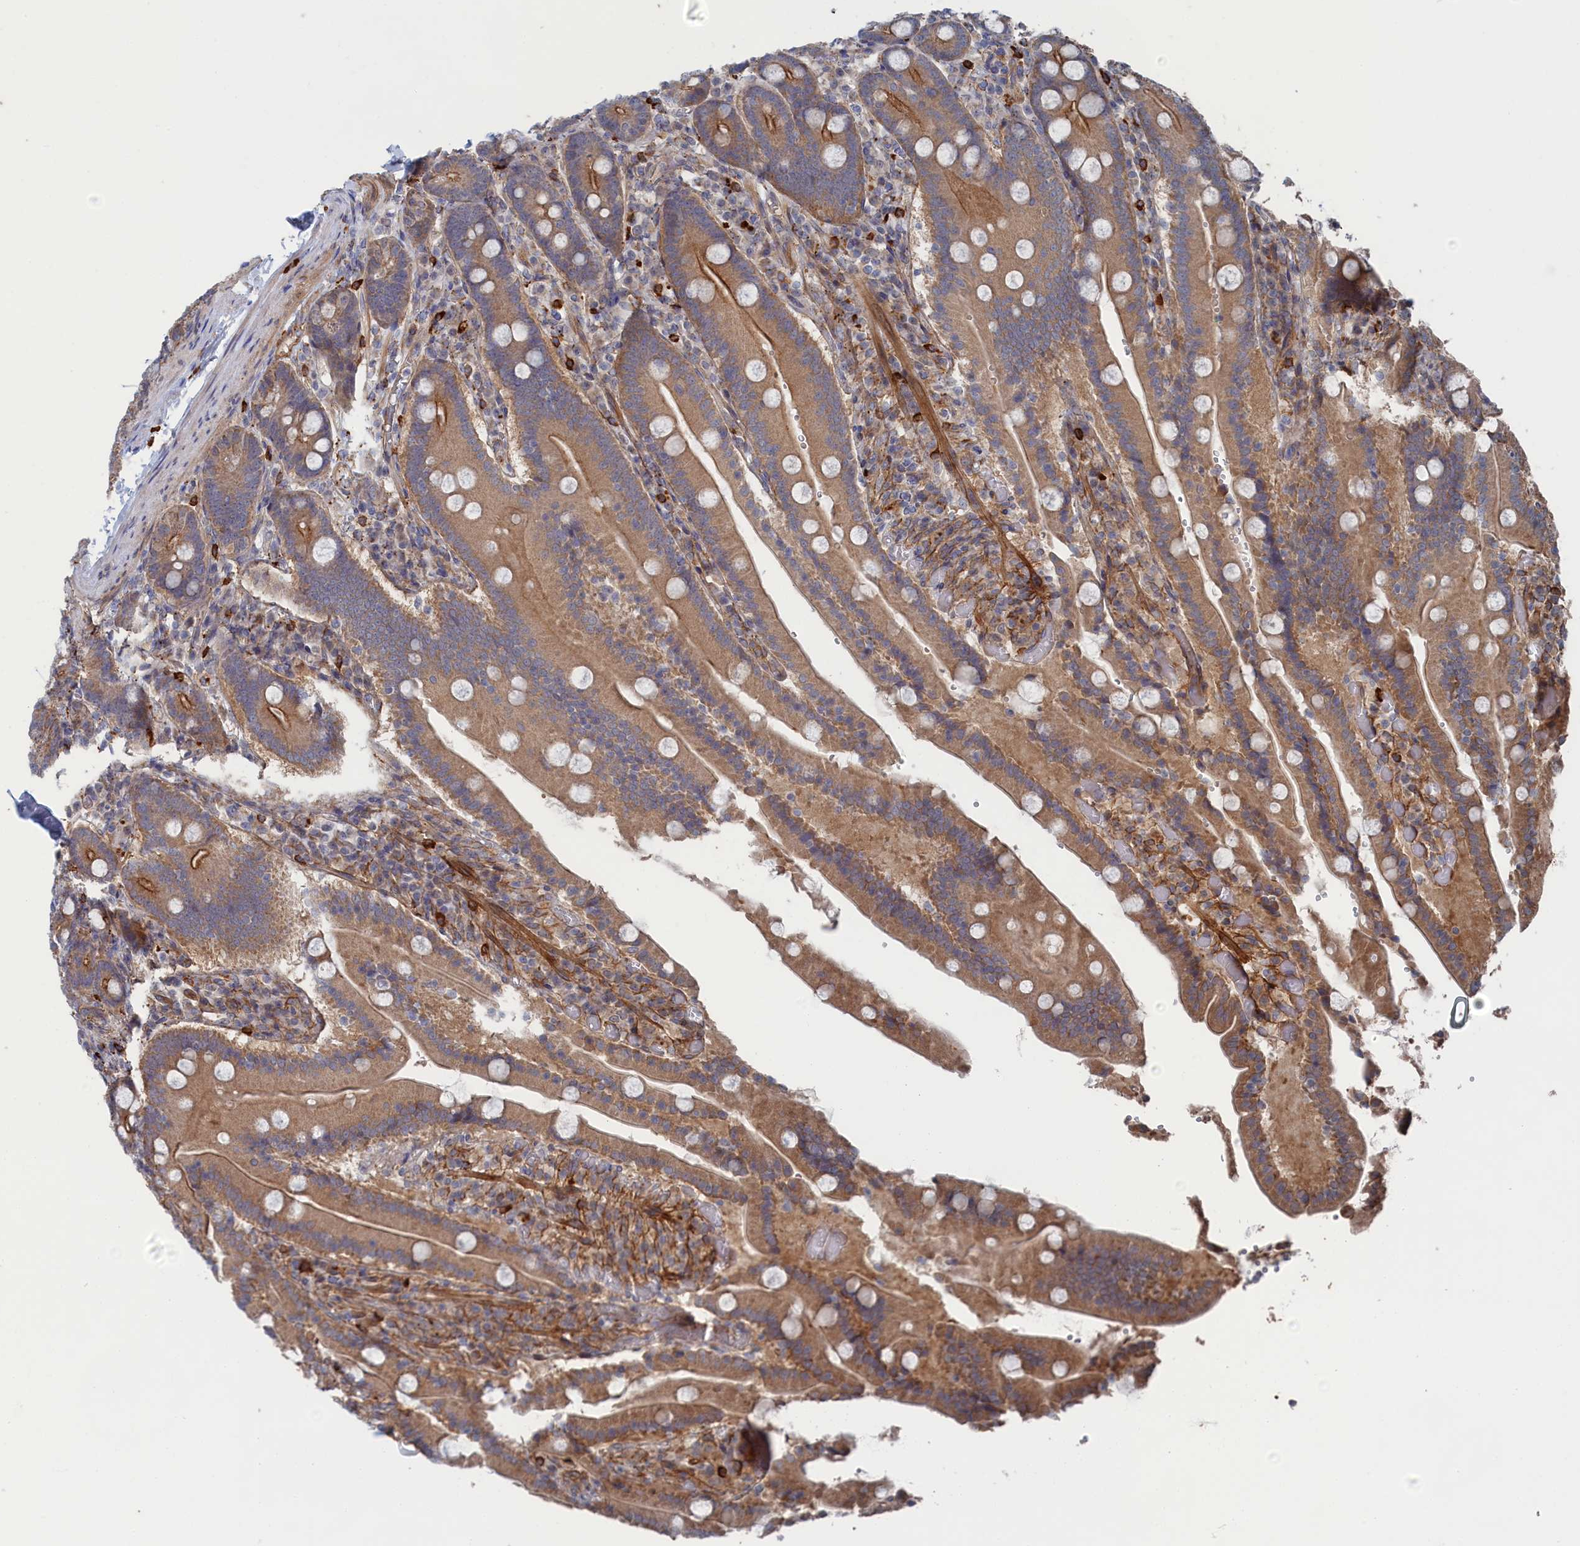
{"staining": {"intensity": "moderate", "quantity": ">75%", "location": "cytoplasmic/membranous"}, "tissue": "duodenum", "cell_type": "Glandular cells", "image_type": "normal", "snomed": [{"axis": "morphology", "description": "Normal tissue, NOS"}, {"axis": "topography", "description": "Duodenum"}], "caption": "About >75% of glandular cells in normal duodenum show moderate cytoplasmic/membranous protein expression as visualized by brown immunohistochemical staining.", "gene": "FILIP1L", "patient": {"sex": "female", "age": 62}}